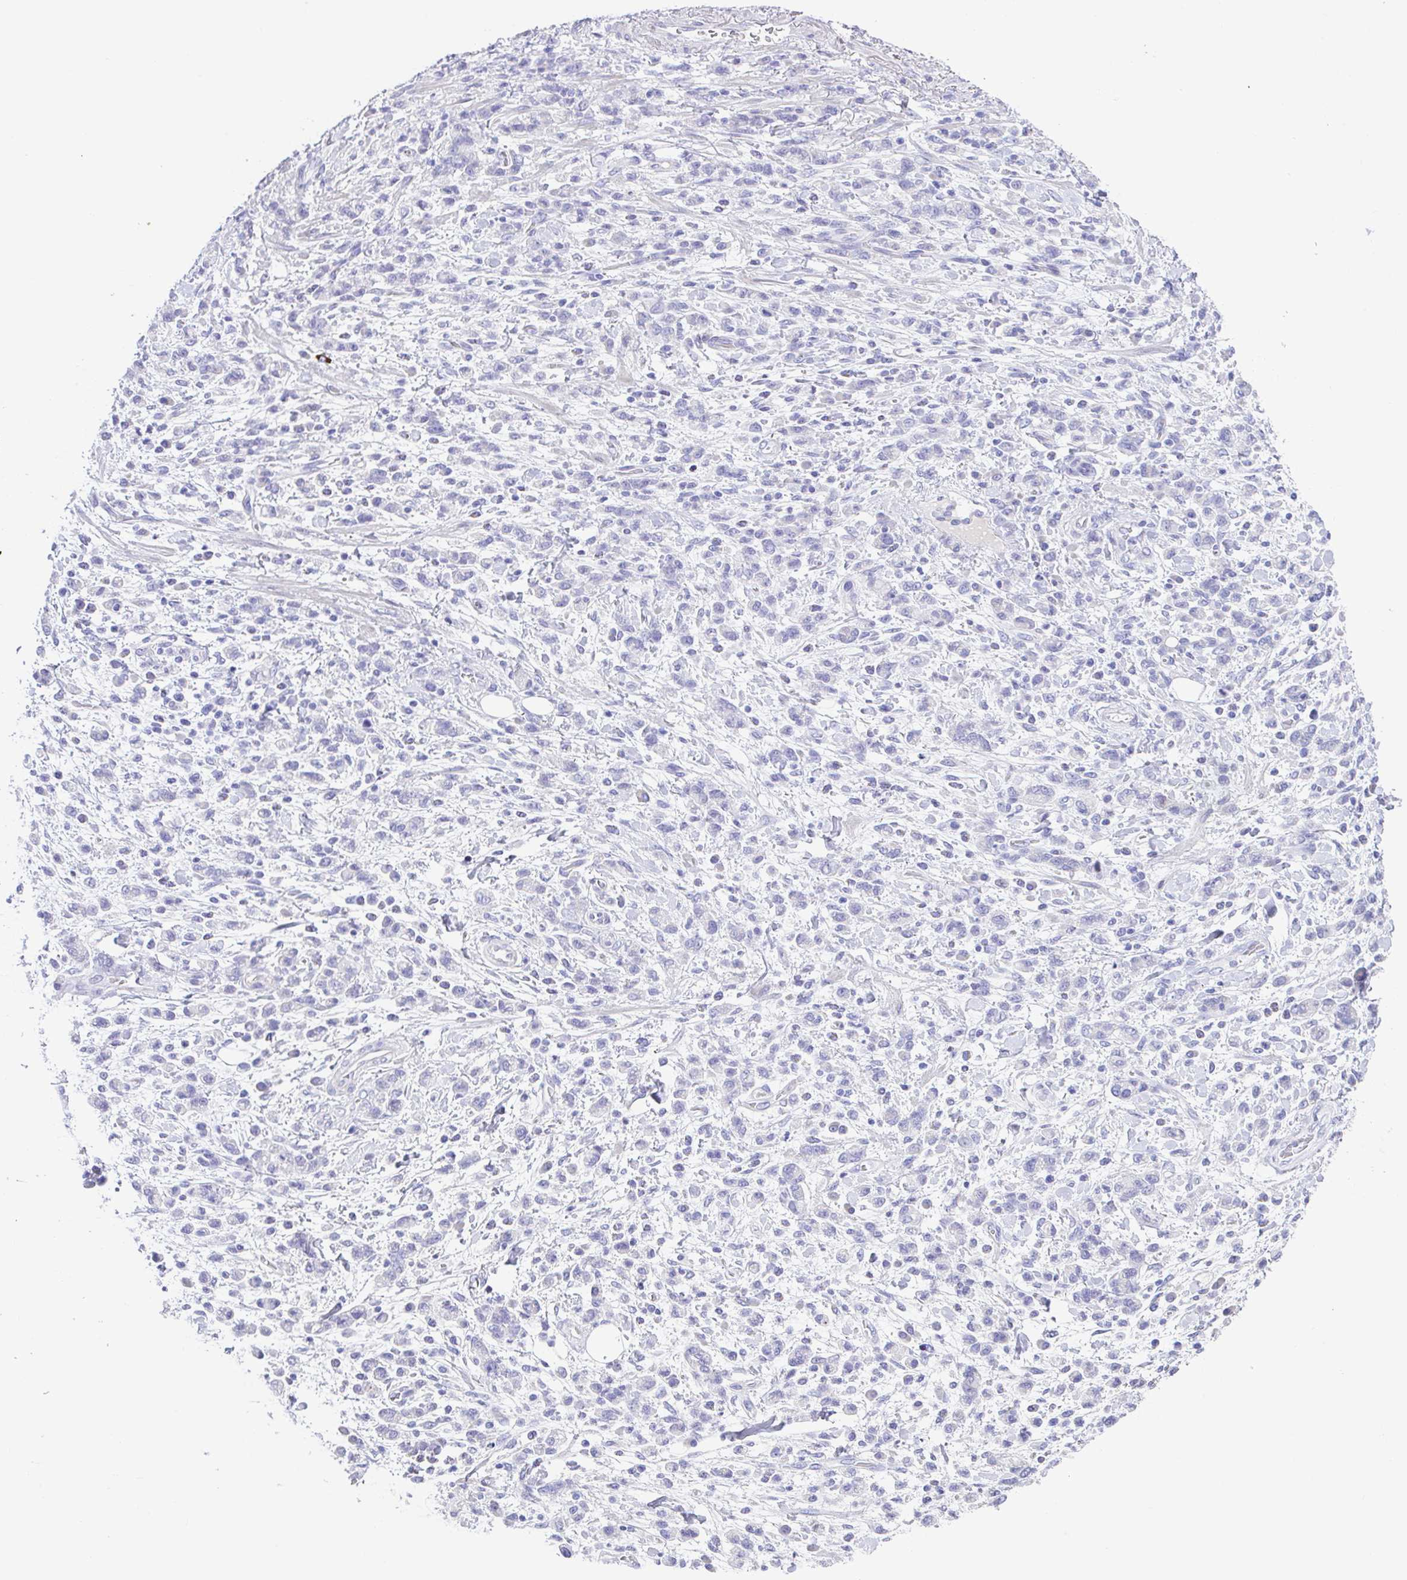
{"staining": {"intensity": "negative", "quantity": "none", "location": "none"}, "tissue": "stomach cancer", "cell_type": "Tumor cells", "image_type": "cancer", "snomed": [{"axis": "morphology", "description": "Adenocarcinoma, NOS"}, {"axis": "topography", "description": "Stomach"}], "caption": "Stomach cancer (adenocarcinoma) was stained to show a protein in brown. There is no significant positivity in tumor cells. (Immunohistochemistry (ihc), brightfield microscopy, high magnification).", "gene": "SLC16A6", "patient": {"sex": "male", "age": 77}}